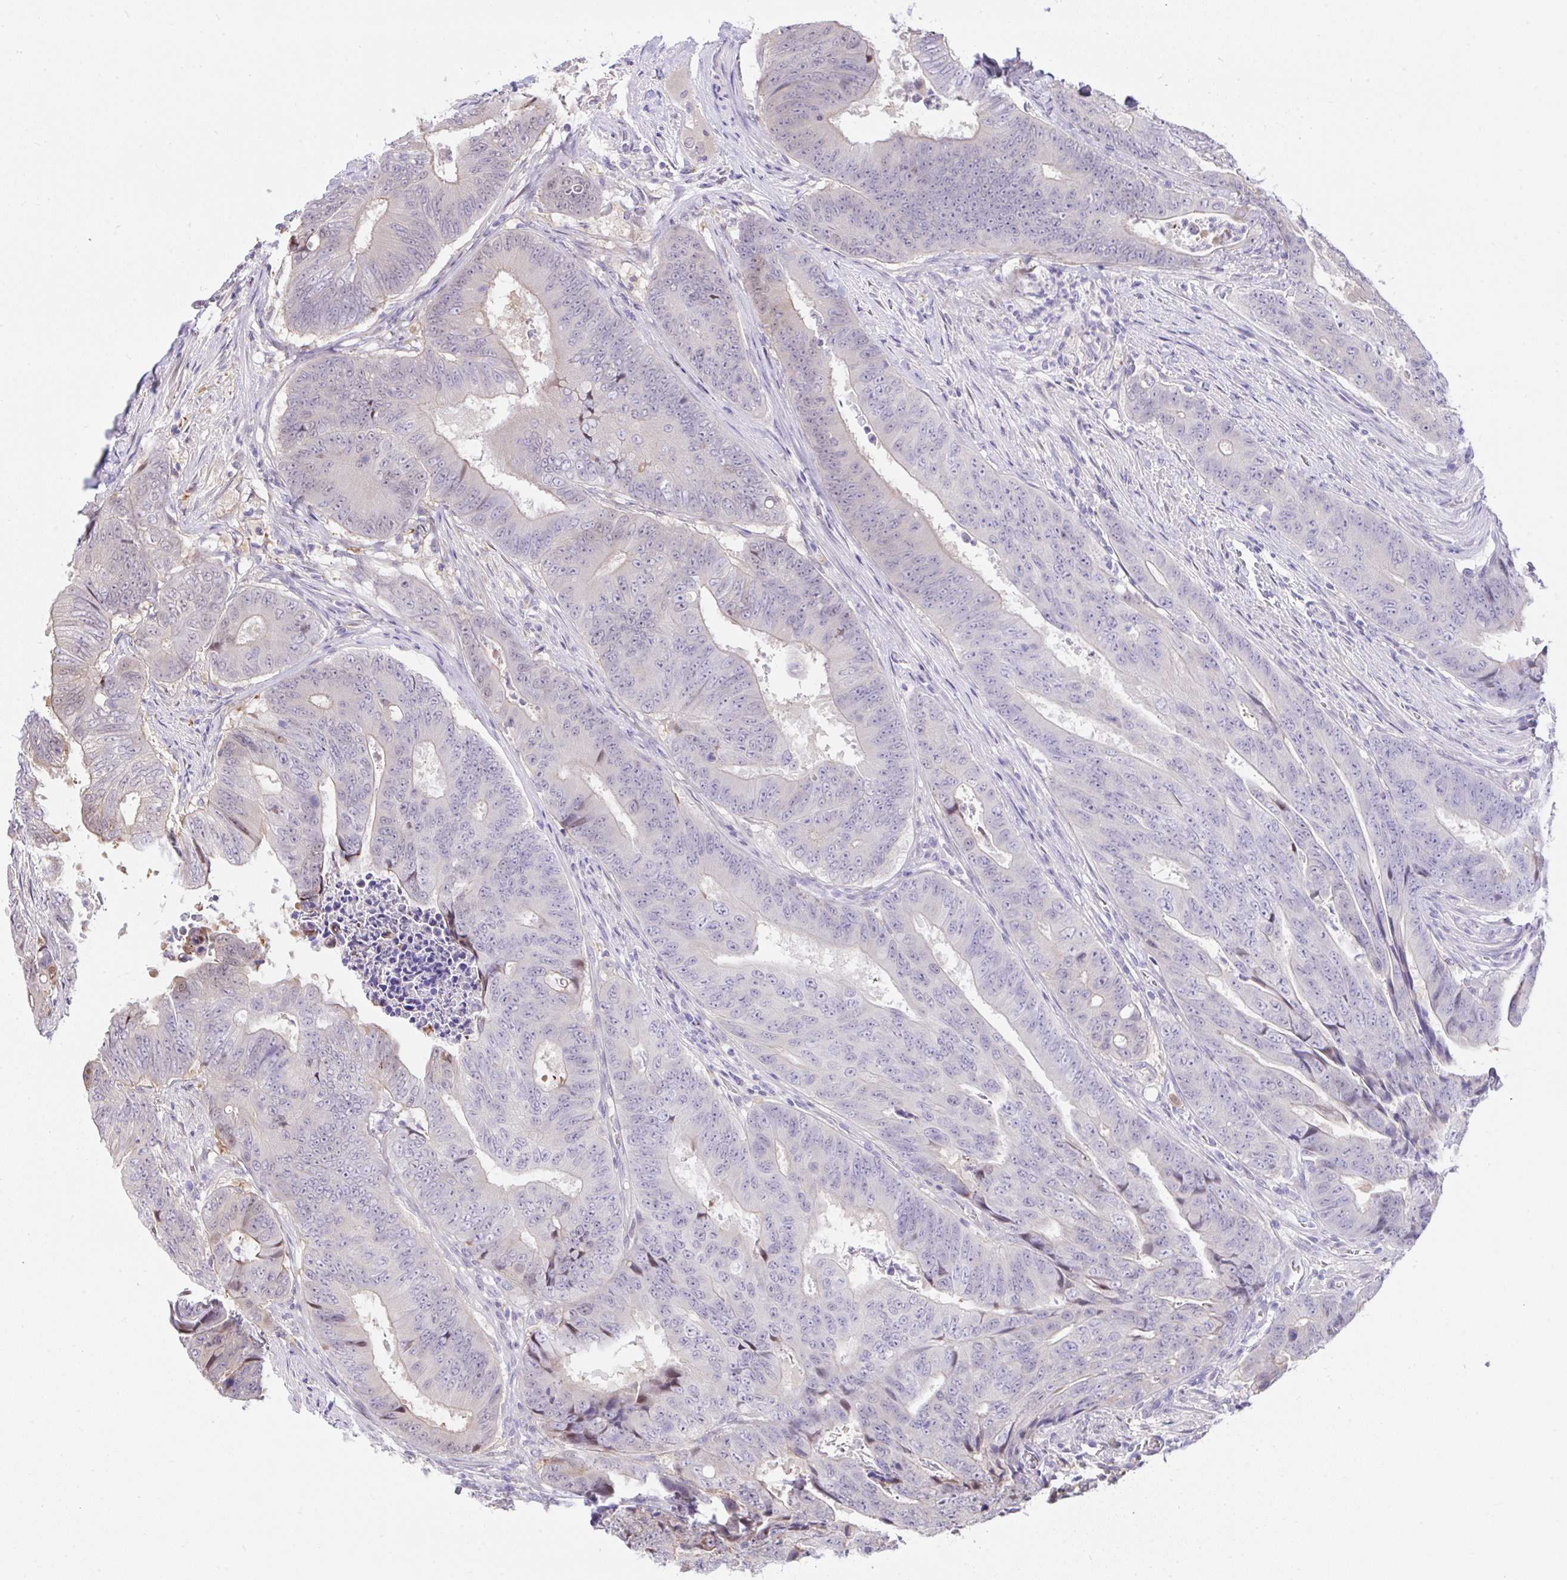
{"staining": {"intensity": "negative", "quantity": "none", "location": "none"}, "tissue": "colorectal cancer", "cell_type": "Tumor cells", "image_type": "cancer", "snomed": [{"axis": "morphology", "description": "Adenocarcinoma, NOS"}, {"axis": "topography", "description": "Colon"}], "caption": "This is an immunohistochemistry micrograph of human adenocarcinoma (colorectal). There is no expression in tumor cells.", "gene": "ZNF485", "patient": {"sex": "female", "age": 48}}